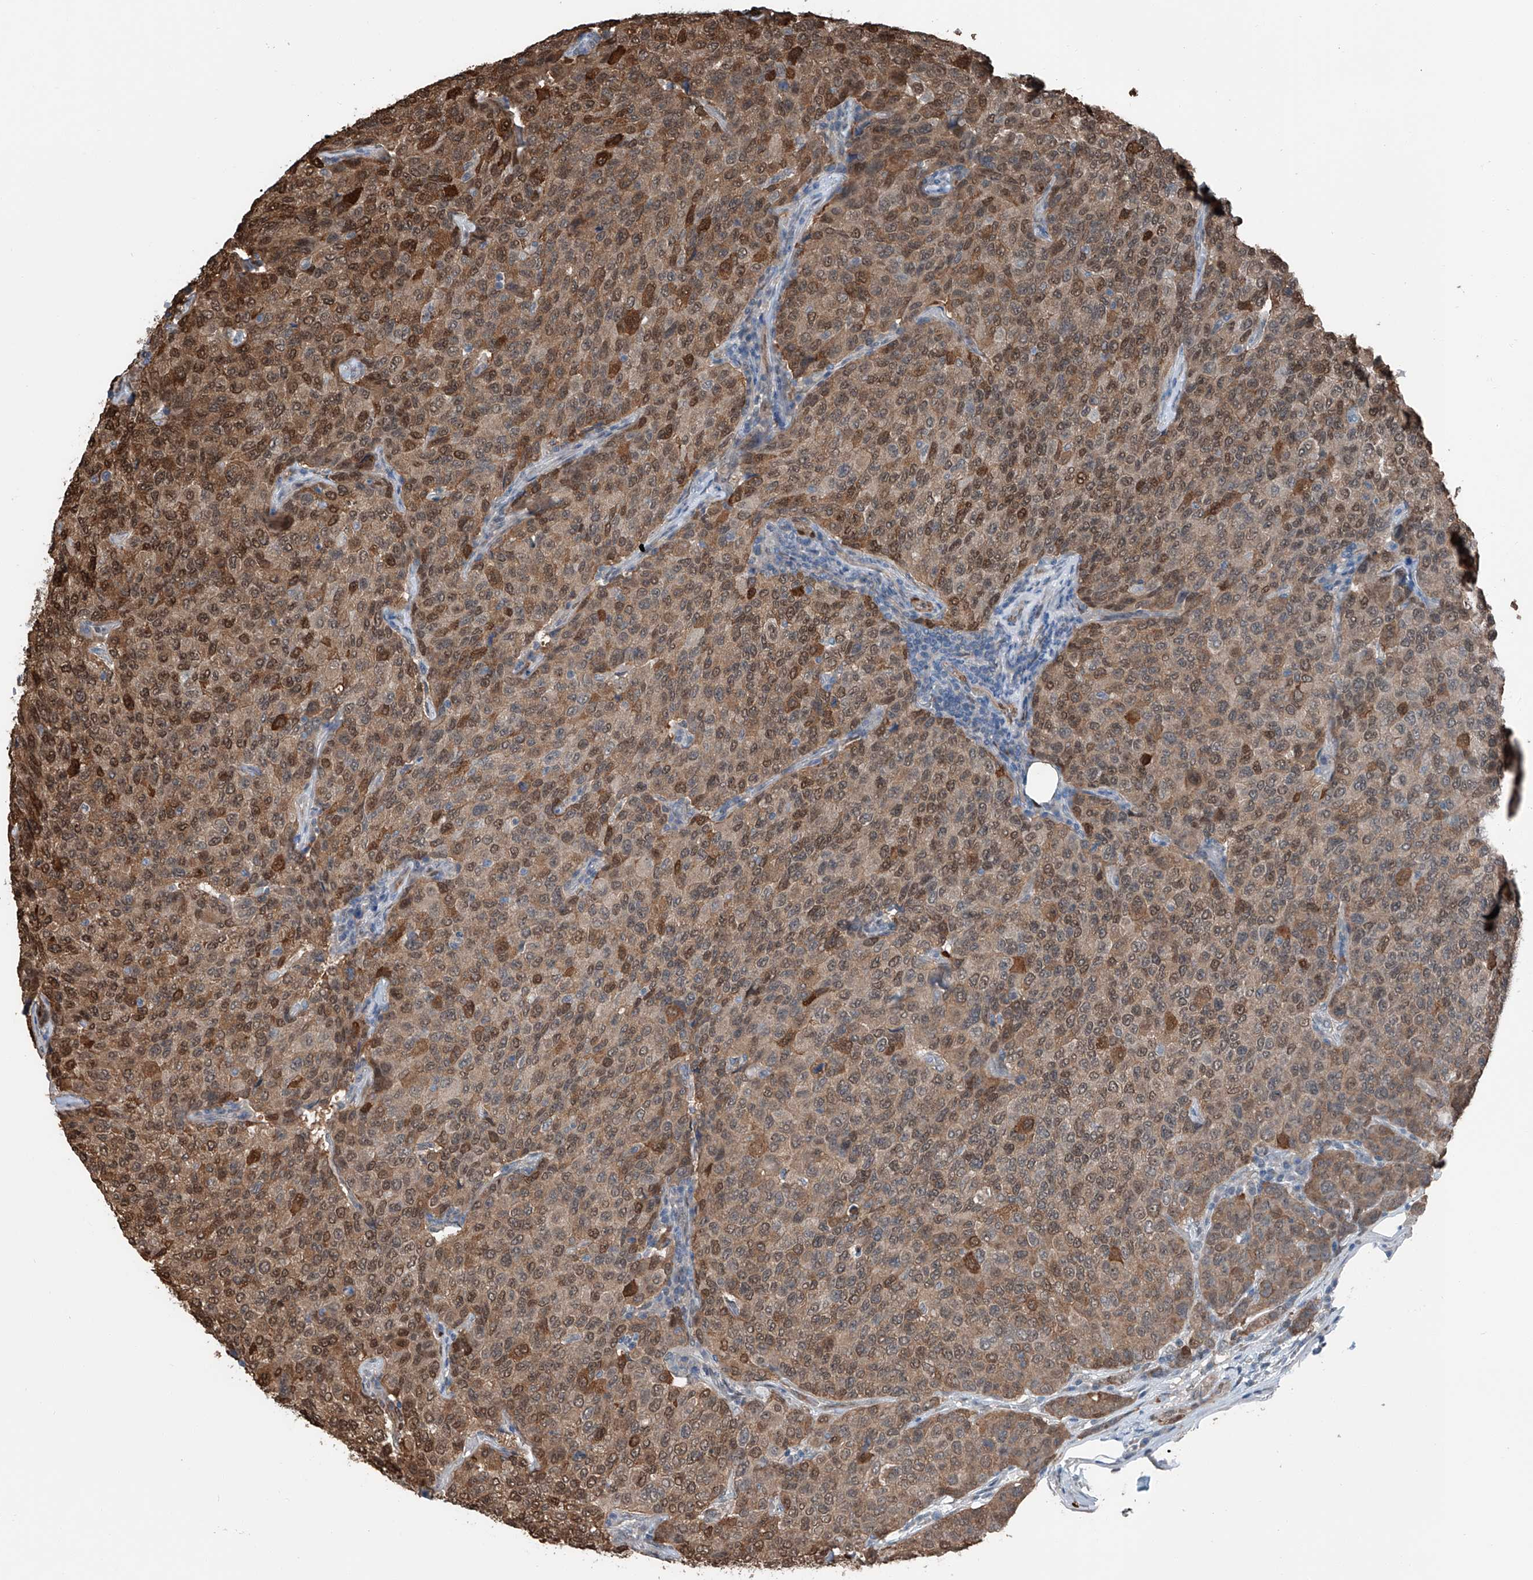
{"staining": {"intensity": "strong", "quantity": "25%-75%", "location": "cytoplasmic/membranous,nuclear"}, "tissue": "breast cancer", "cell_type": "Tumor cells", "image_type": "cancer", "snomed": [{"axis": "morphology", "description": "Duct carcinoma"}, {"axis": "topography", "description": "Breast"}], "caption": "Tumor cells demonstrate high levels of strong cytoplasmic/membranous and nuclear staining in approximately 25%-75% of cells in human breast cancer.", "gene": "HSPA6", "patient": {"sex": "female", "age": 55}}